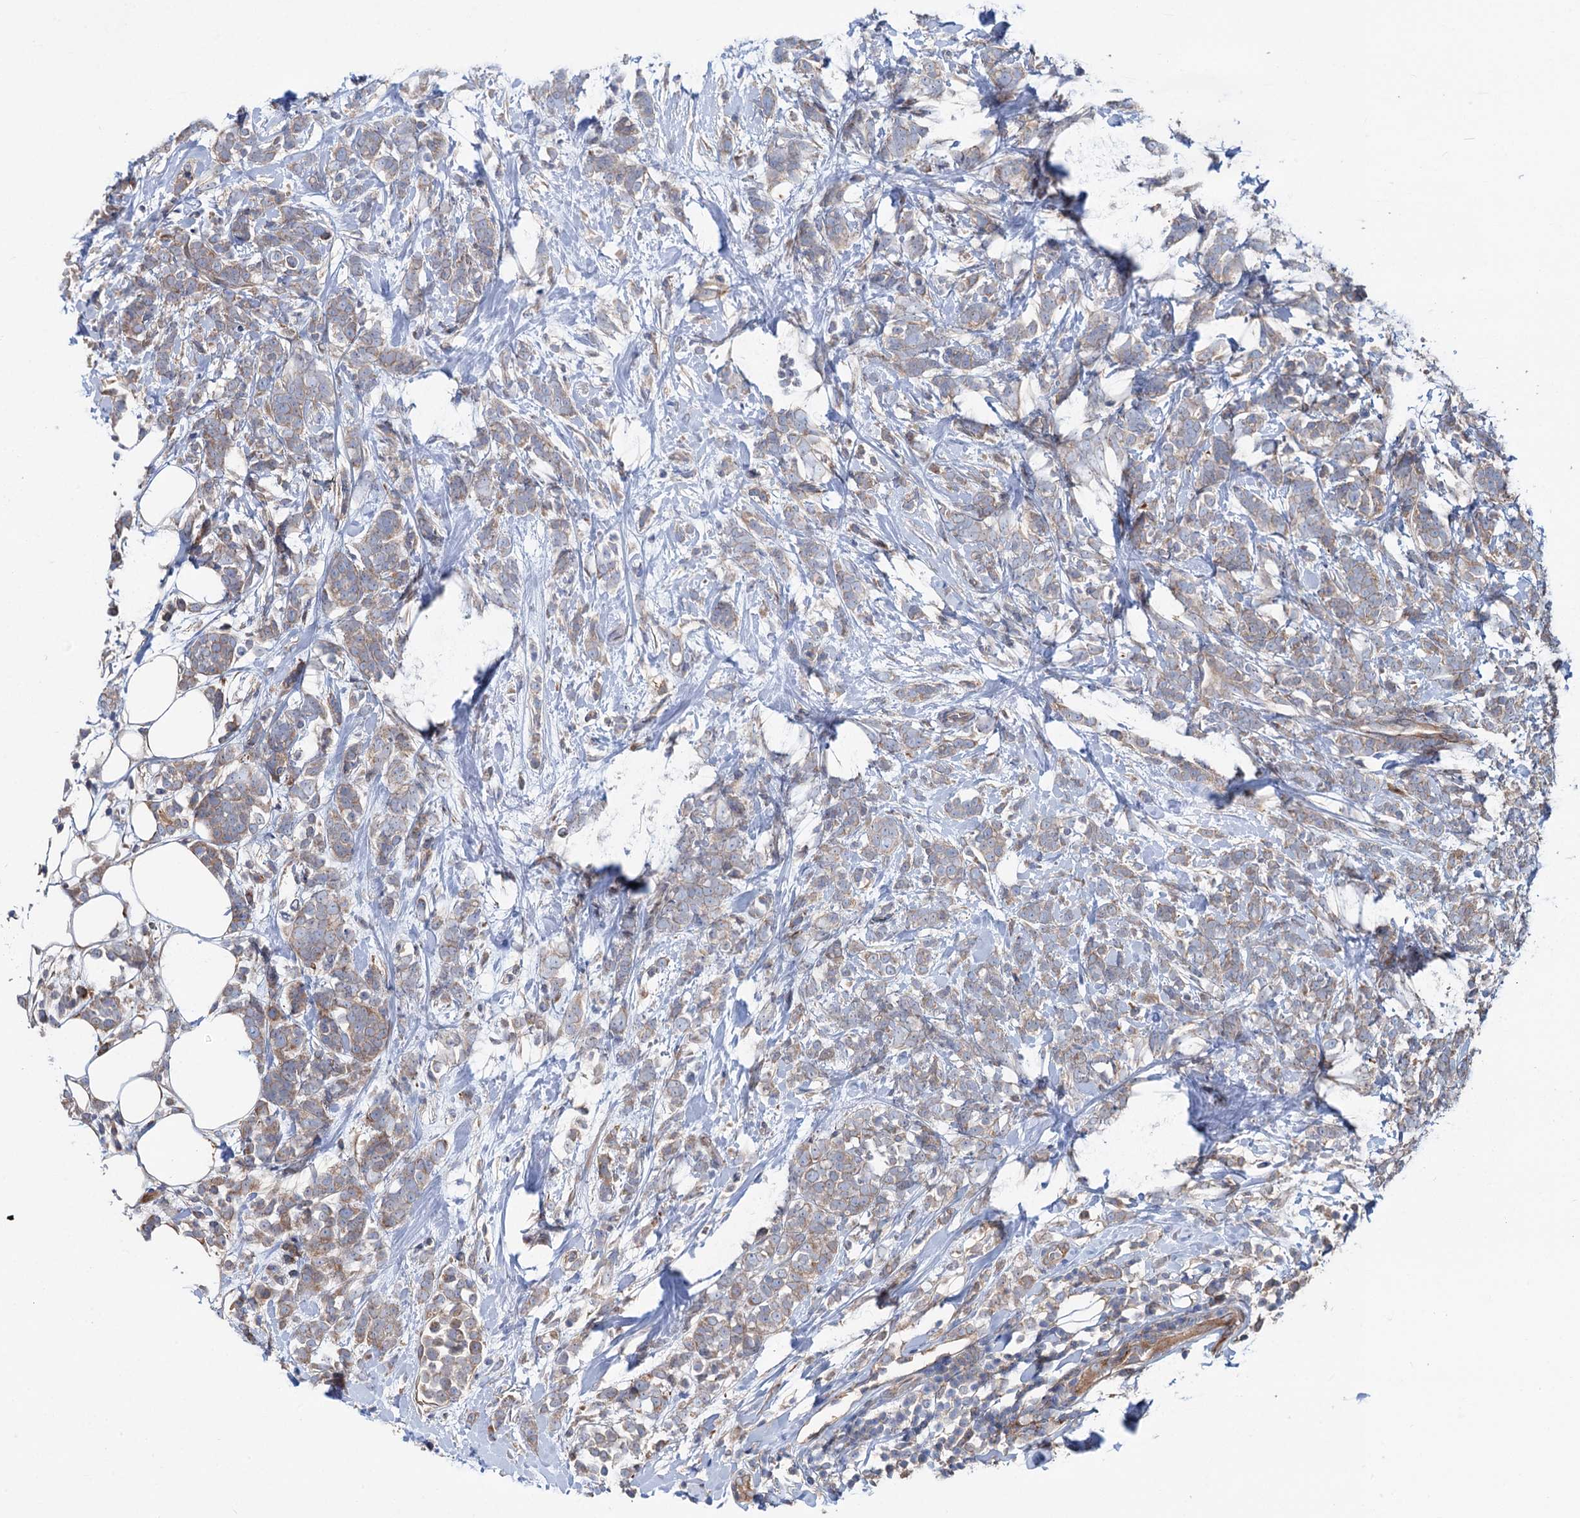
{"staining": {"intensity": "moderate", "quantity": ">75%", "location": "cytoplasmic/membranous"}, "tissue": "breast cancer", "cell_type": "Tumor cells", "image_type": "cancer", "snomed": [{"axis": "morphology", "description": "Lobular carcinoma"}, {"axis": "topography", "description": "Breast"}], "caption": "Protein expression analysis of breast lobular carcinoma reveals moderate cytoplasmic/membranous staining in approximately >75% of tumor cells.", "gene": "PTDSS2", "patient": {"sex": "female", "age": 58}}